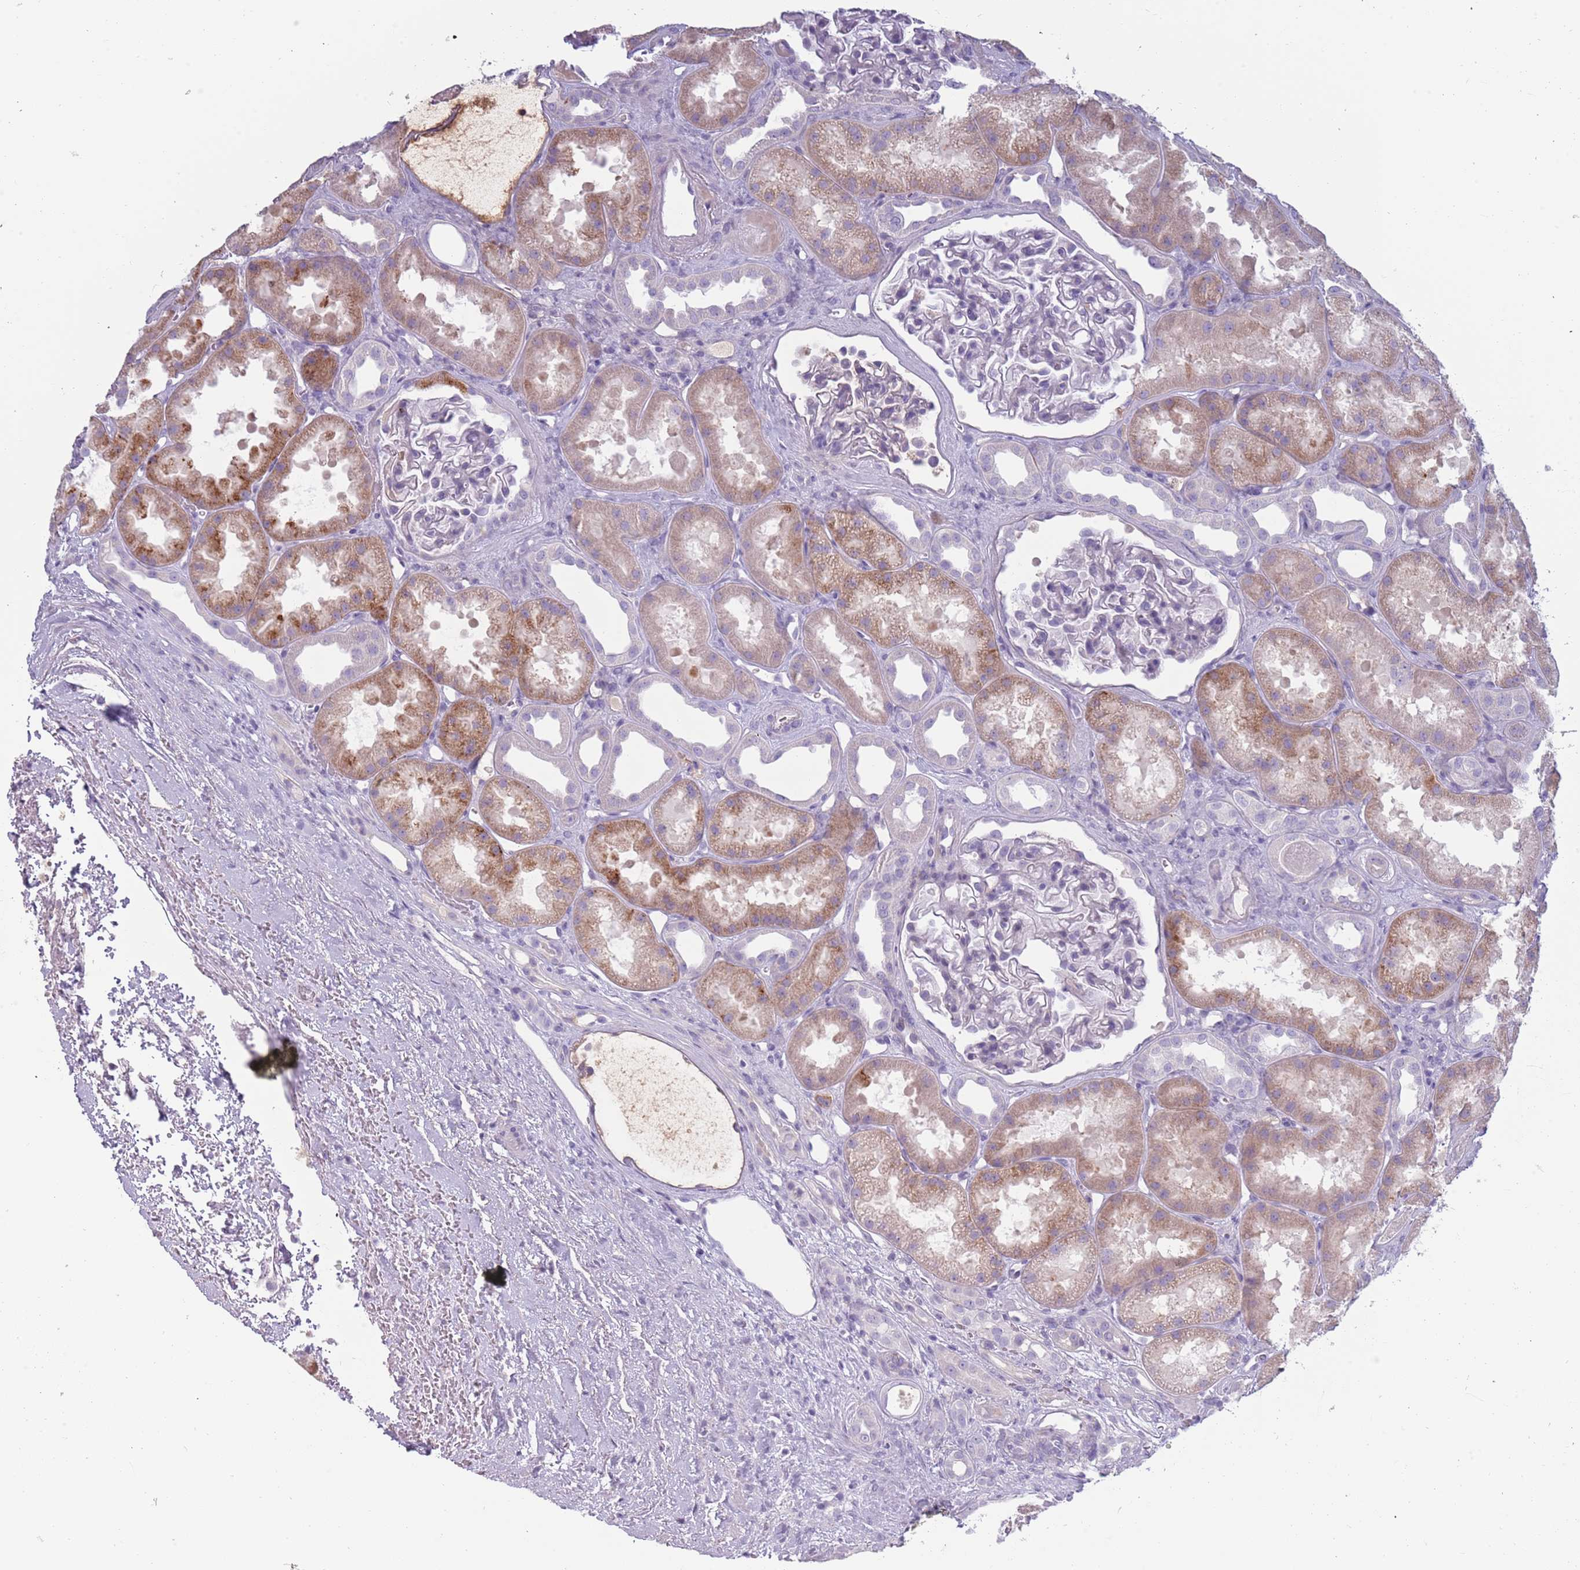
{"staining": {"intensity": "negative", "quantity": "none", "location": "none"}, "tissue": "kidney", "cell_type": "Cells in glomeruli", "image_type": "normal", "snomed": [{"axis": "morphology", "description": "Normal tissue, NOS"}, {"axis": "topography", "description": "Kidney"}], "caption": "IHC image of unremarkable kidney: kidney stained with DAB (3,3'-diaminobenzidine) reveals no significant protein expression in cells in glomeruli.", "gene": "TNFRSF6B", "patient": {"sex": "male", "age": 61}}